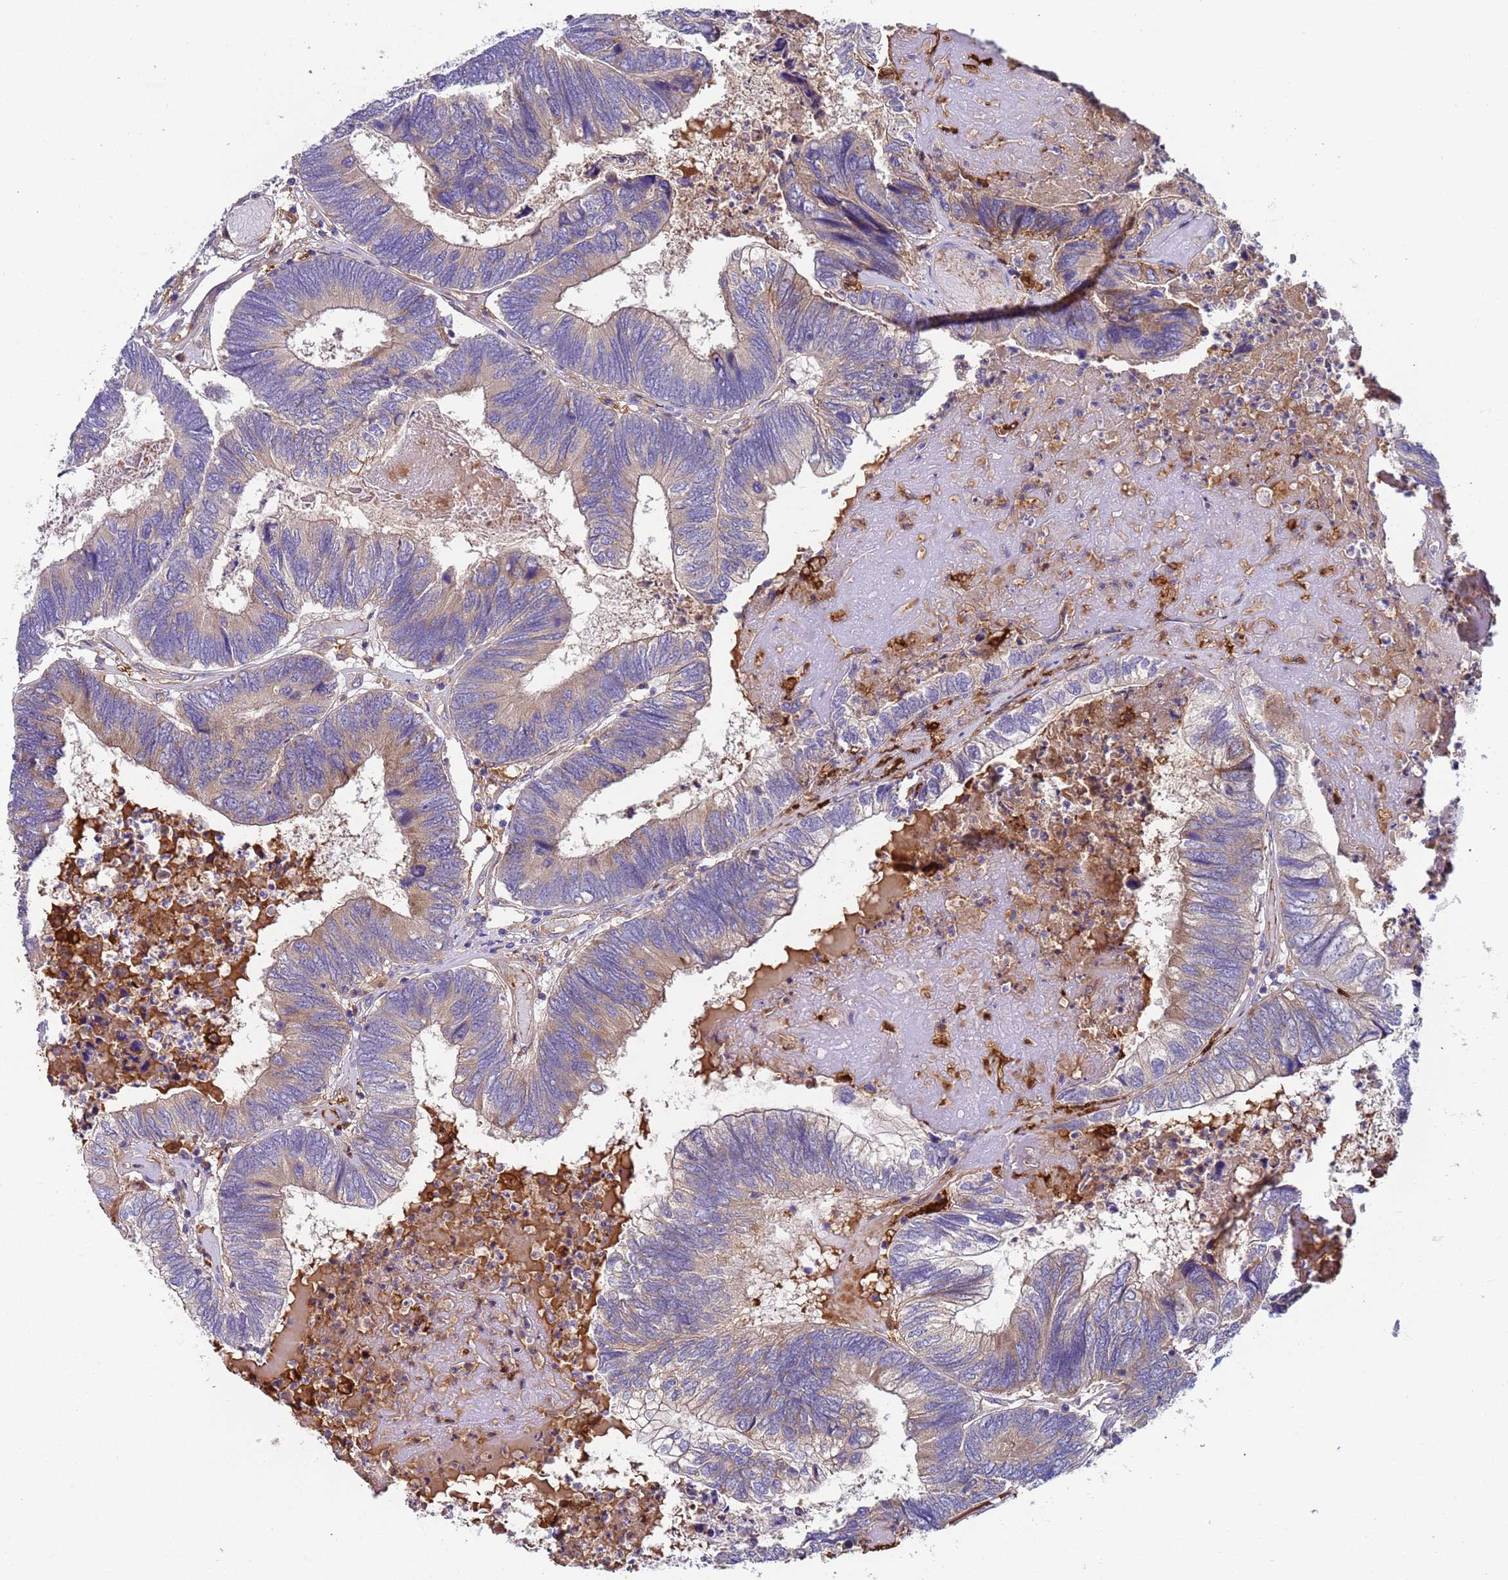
{"staining": {"intensity": "weak", "quantity": "<25%", "location": "cytoplasmic/membranous"}, "tissue": "colorectal cancer", "cell_type": "Tumor cells", "image_type": "cancer", "snomed": [{"axis": "morphology", "description": "Adenocarcinoma, NOS"}, {"axis": "topography", "description": "Colon"}], "caption": "Photomicrograph shows no protein staining in tumor cells of colorectal cancer (adenocarcinoma) tissue.", "gene": "PAQR7", "patient": {"sex": "female", "age": 67}}